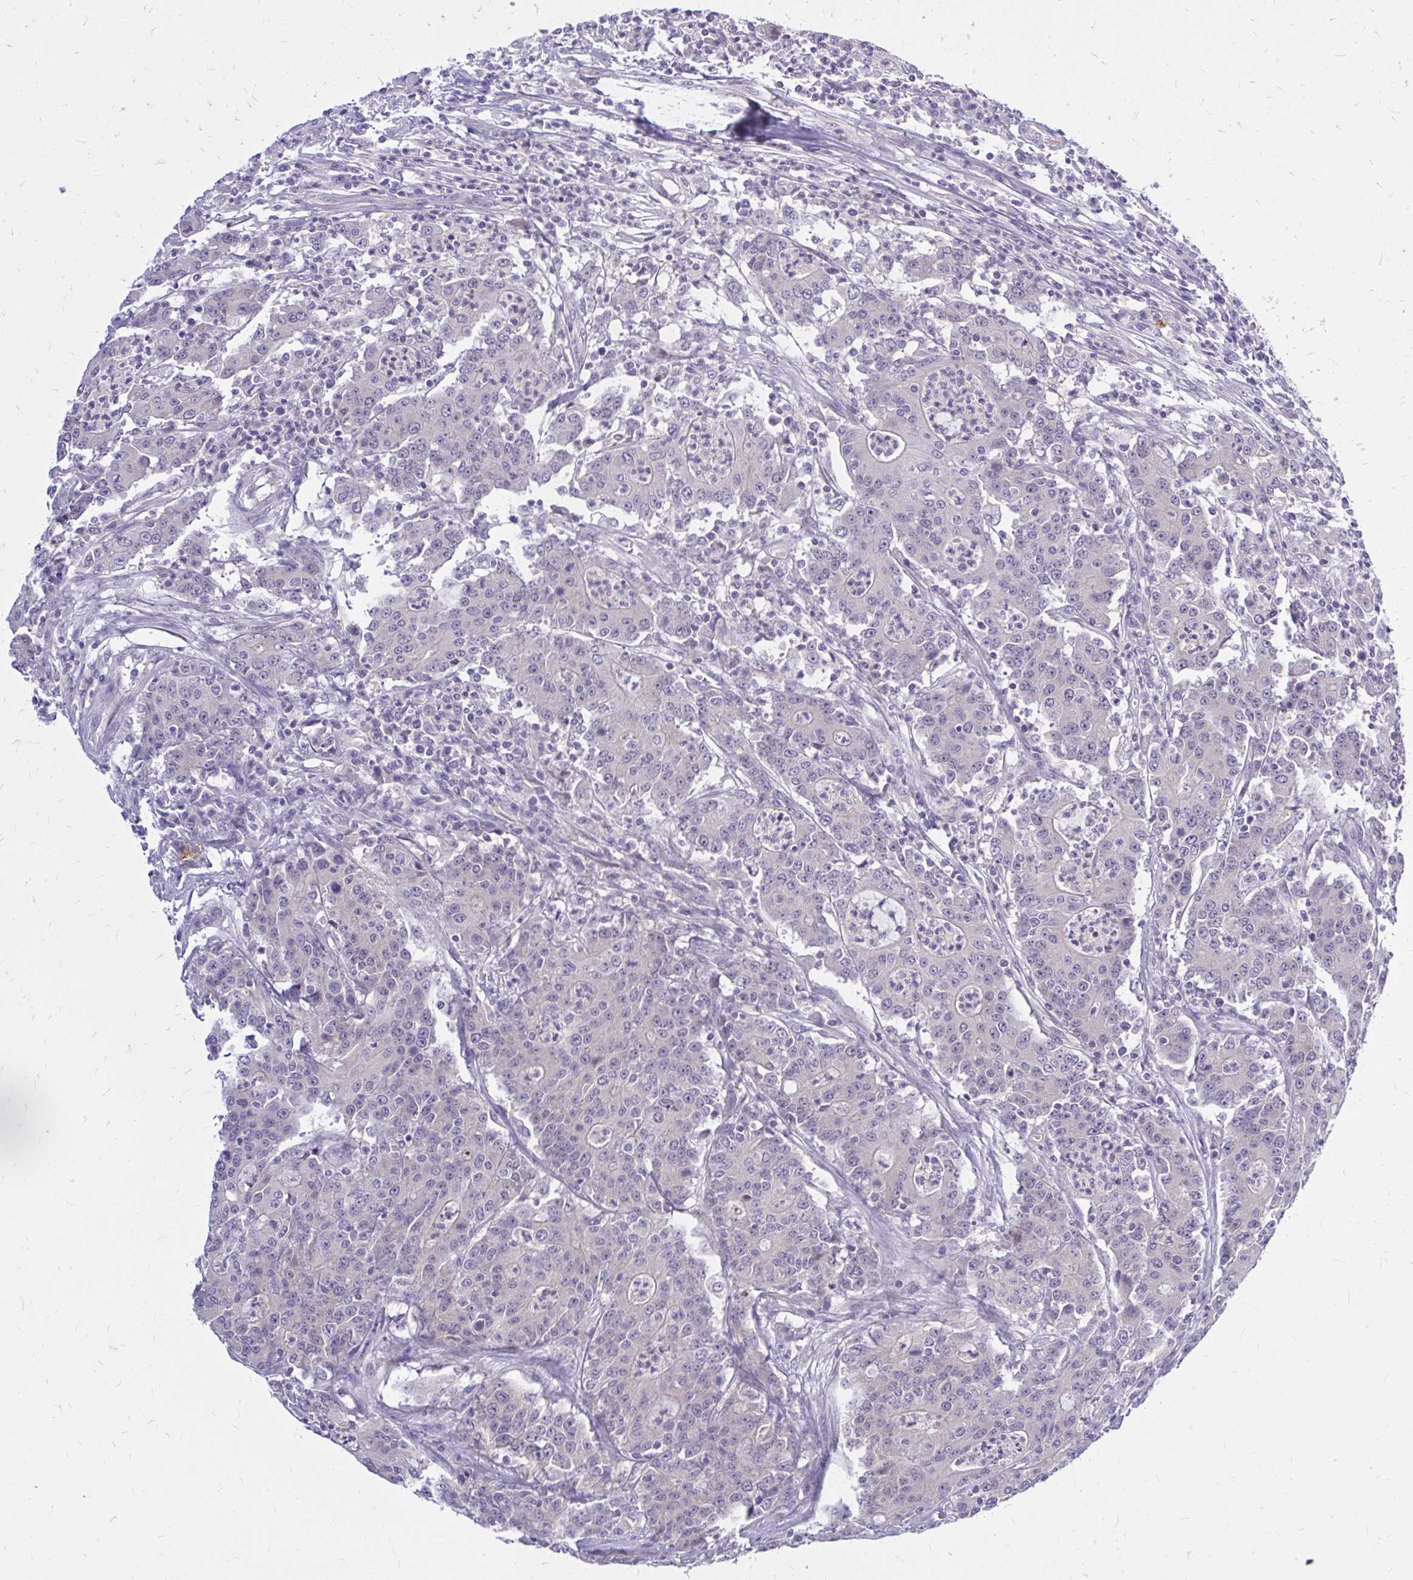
{"staining": {"intensity": "negative", "quantity": "none", "location": "none"}, "tissue": "colorectal cancer", "cell_type": "Tumor cells", "image_type": "cancer", "snomed": [{"axis": "morphology", "description": "Adenocarcinoma, NOS"}, {"axis": "topography", "description": "Colon"}], "caption": "Photomicrograph shows no protein positivity in tumor cells of colorectal adenocarcinoma tissue.", "gene": "MAP1LC3A", "patient": {"sex": "male", "age": 83}}